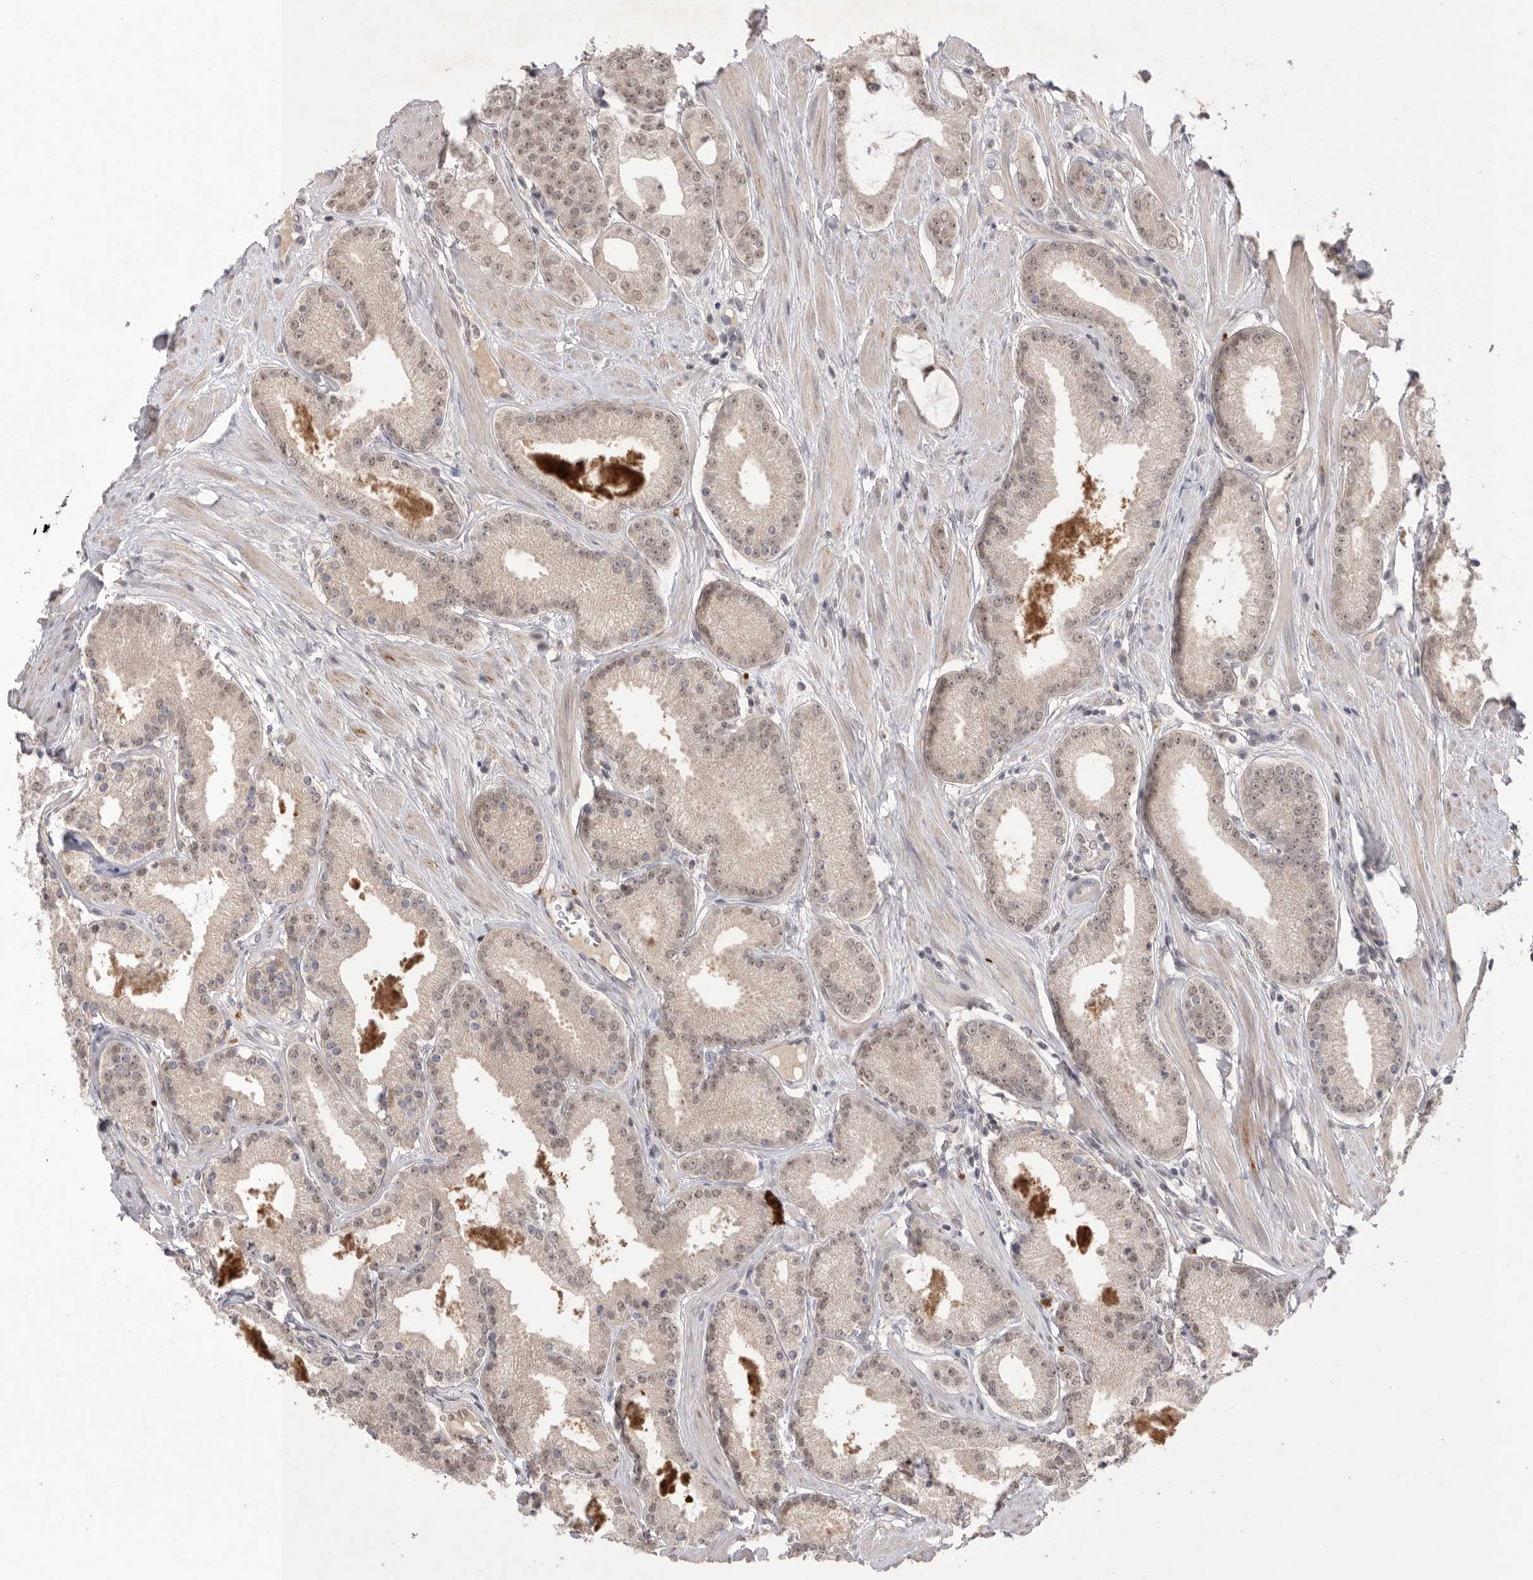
{"staining": {"intensity": "weak", "quantity": ">75%", "location": "nuclear"}, "tissue": "prostate cancer", "cell_type": "Tumor cells", "image_type": "cancer", "snomed": [{"axis": "morphology", "description": "Adenocarcinoma, Low grade"}, {"axis": "topography", "description": "Prostate"}], "caption": "Tumor cells reveal weak nuclear staining in about >75% of cells in prostate low-grade adenocarcinoma.", "gene": "HUS1", "patient": {"sex": "male", "age": 62}}